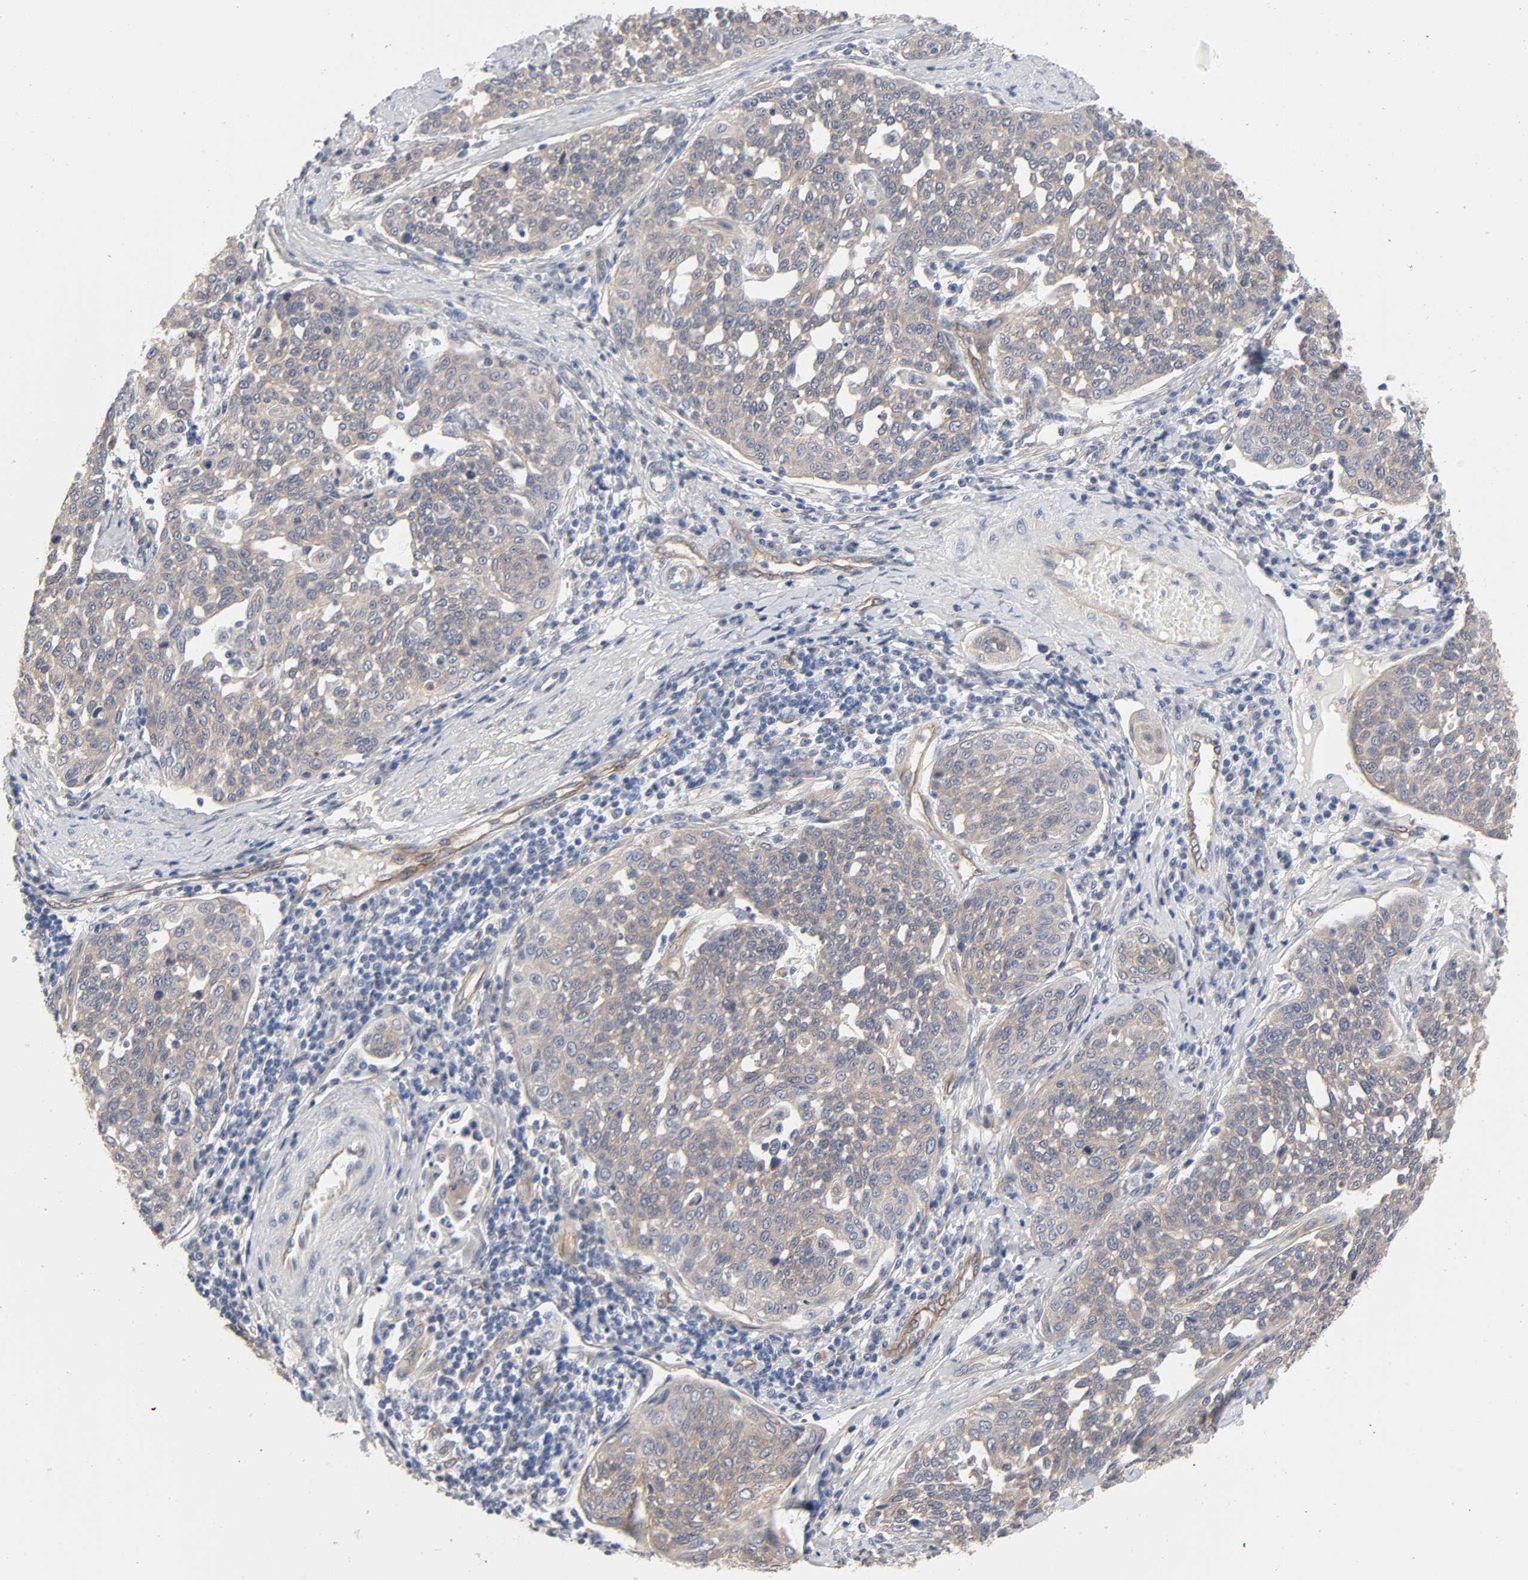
{"staining": {"intensity": "negative", "quantity": "none", "location": "none"}, "tissue": "cervical cancer", "cell_type": "Tumor cells", "image_type": "cancer", "snomed": [{"axis": "morphology", "description": "Squamous cell carcinoma, NOS"}, {"axis": "topography", "description": "Cervix"}], "caption": "This is an immunohistochemistry micrograph of cervical cancer. There is no expression in tumor cells.", "gene": "RAB13", "patient": {"sex": "female", "age": 34}}